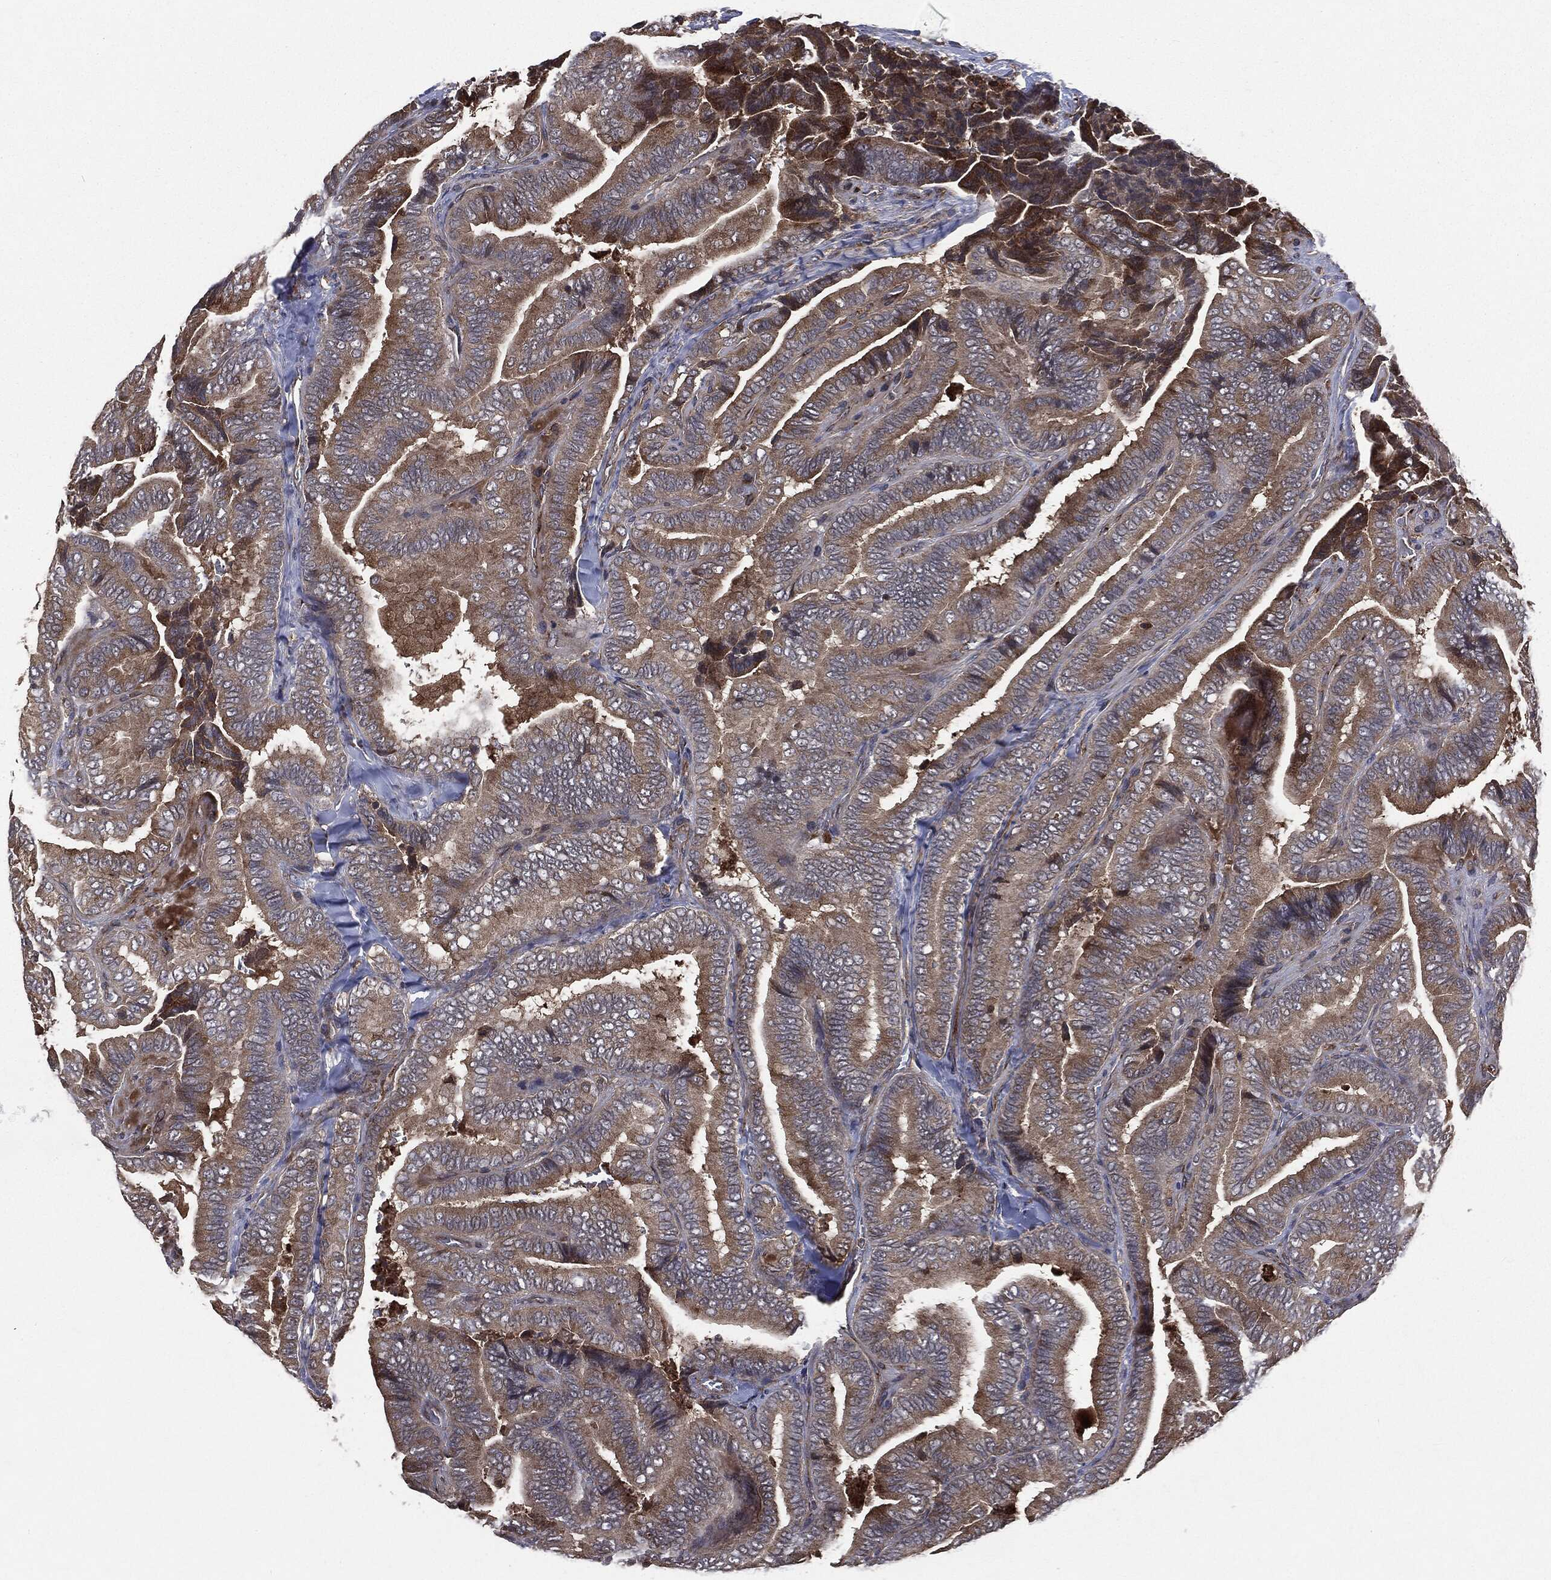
{"staining": {"intensity": "moderate", "quantity": ">75%", "location": "cytoplasmic/membranous"}, "tissue": "thyroid cancer", "cell_type": "Tumor cells", "image_type": "cancer", "snomed": [{"axis": "morphology", "description": "Papillary adenocarcinoma, NOS"}, {"axis": "topography", "description": "Thyroid gland"}], "caption": "Human thyroid papillary adenocarcinoma stained with a brown dye reveals moderate cytoplasmic/membranous positive positivity in approximately >75% of tumor cells.", "gene": "PLOD3", "patient": {"sex": "male", "age": 61}}